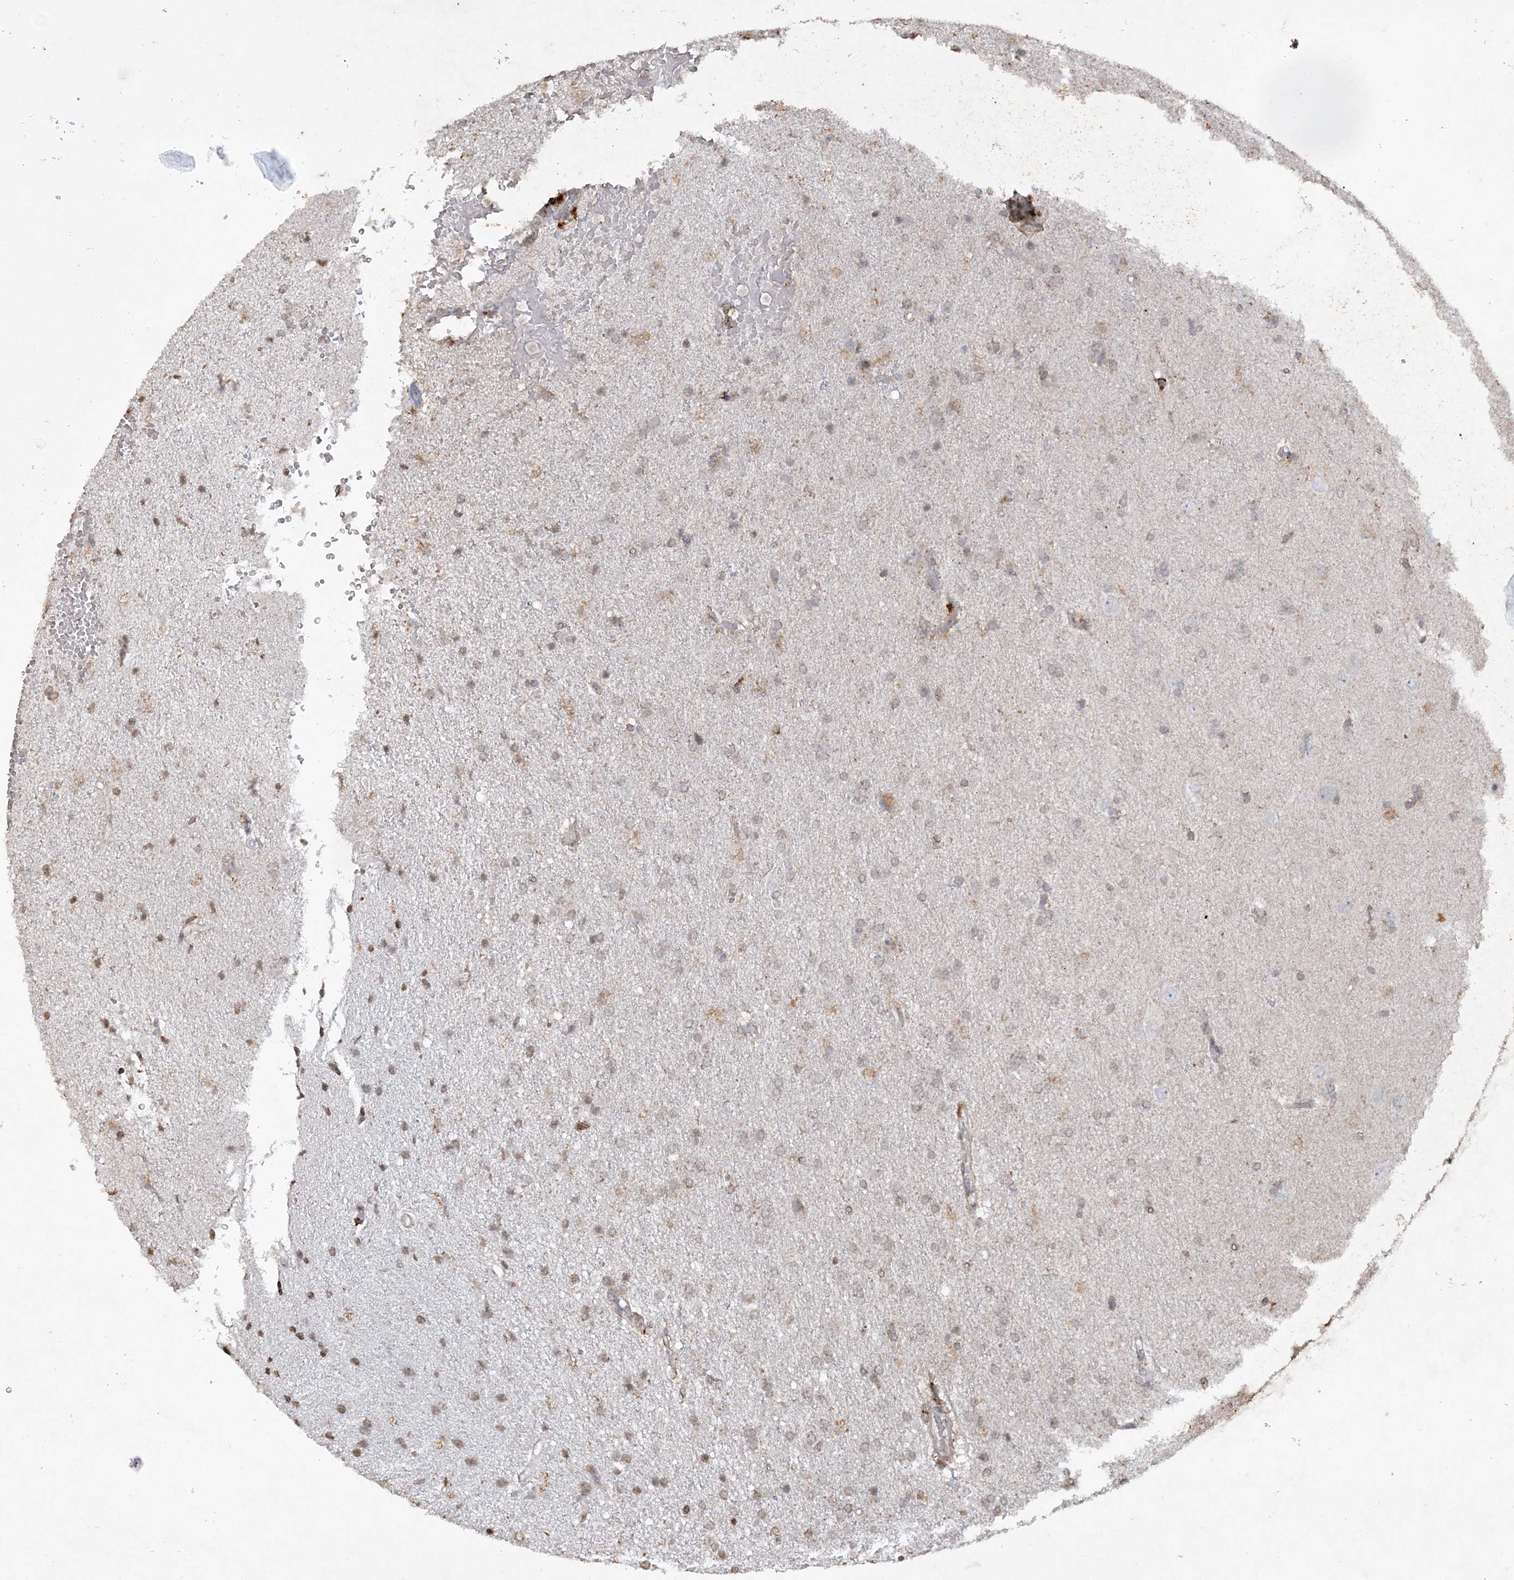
{"staining": {"intensity": "weak", "quantity": "<25%", "location": "cytoplasmic/membranous"}, "tissue": "glioma", "cell_type": "Tumor cells", "image_type": "cancer", "snomed": [{"axis": "morphology", "description": "Glioma, malignant, High grade"}, {"axis": "topography", "description": "Brain"}], "caption": "Tumor cells show no significant staining in malignant glioma (high-grade). (DAB immunohistochemistry visualized using brightfield microscopy, high magnification).", "gene": "TTC7A", "patient": {"sex": "male", "age": 72}}